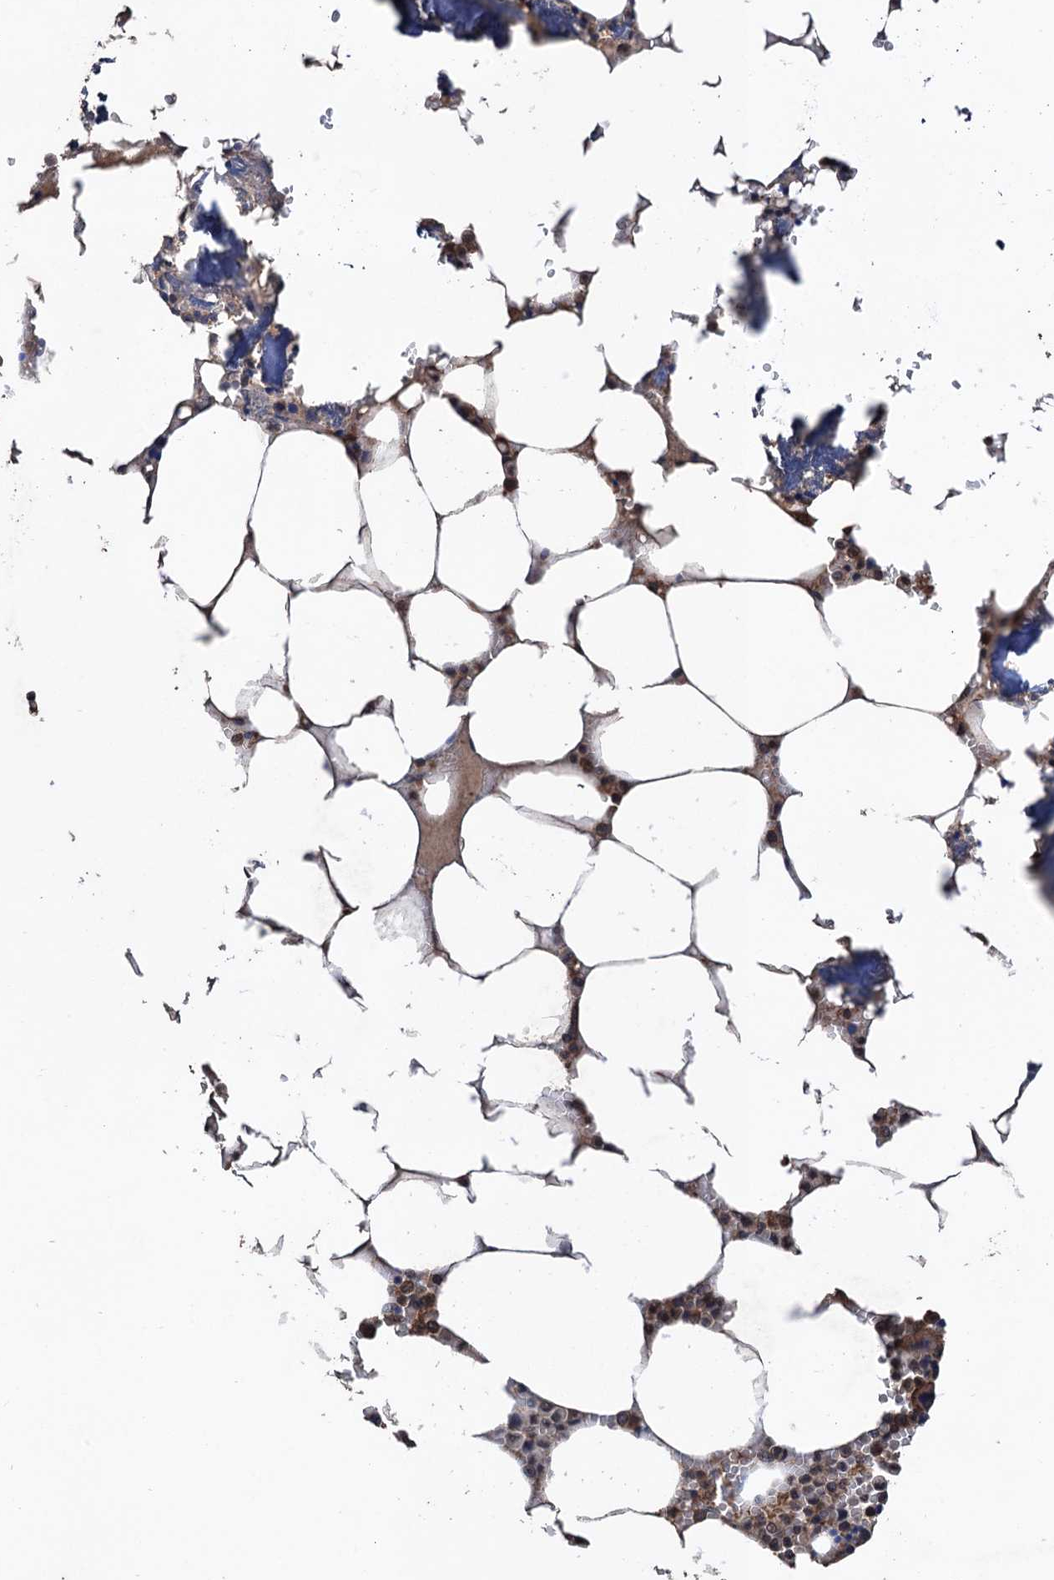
{"staining": {"intensity": "moderate", "quantity": "25%-75%", "location": "cytoplasmic/membranous"}, "tissue": "bone marrow", "cell_type": "Hematopoietic cells", "image_type": "normal", "snomed": [{"axis": "morphology", "description": "Normal tissue, NOS"}, {"axis": "topography", "description": "Bone marrow"}], "caption": "Protein expression analysis of normal human bone marrow reveals moderate cytoplasmic/membranous positivity in about 25%-75% of hematopoietic cells.", "gene": "PPP4R1", "patient": {"sex": "male", "age": 70}}